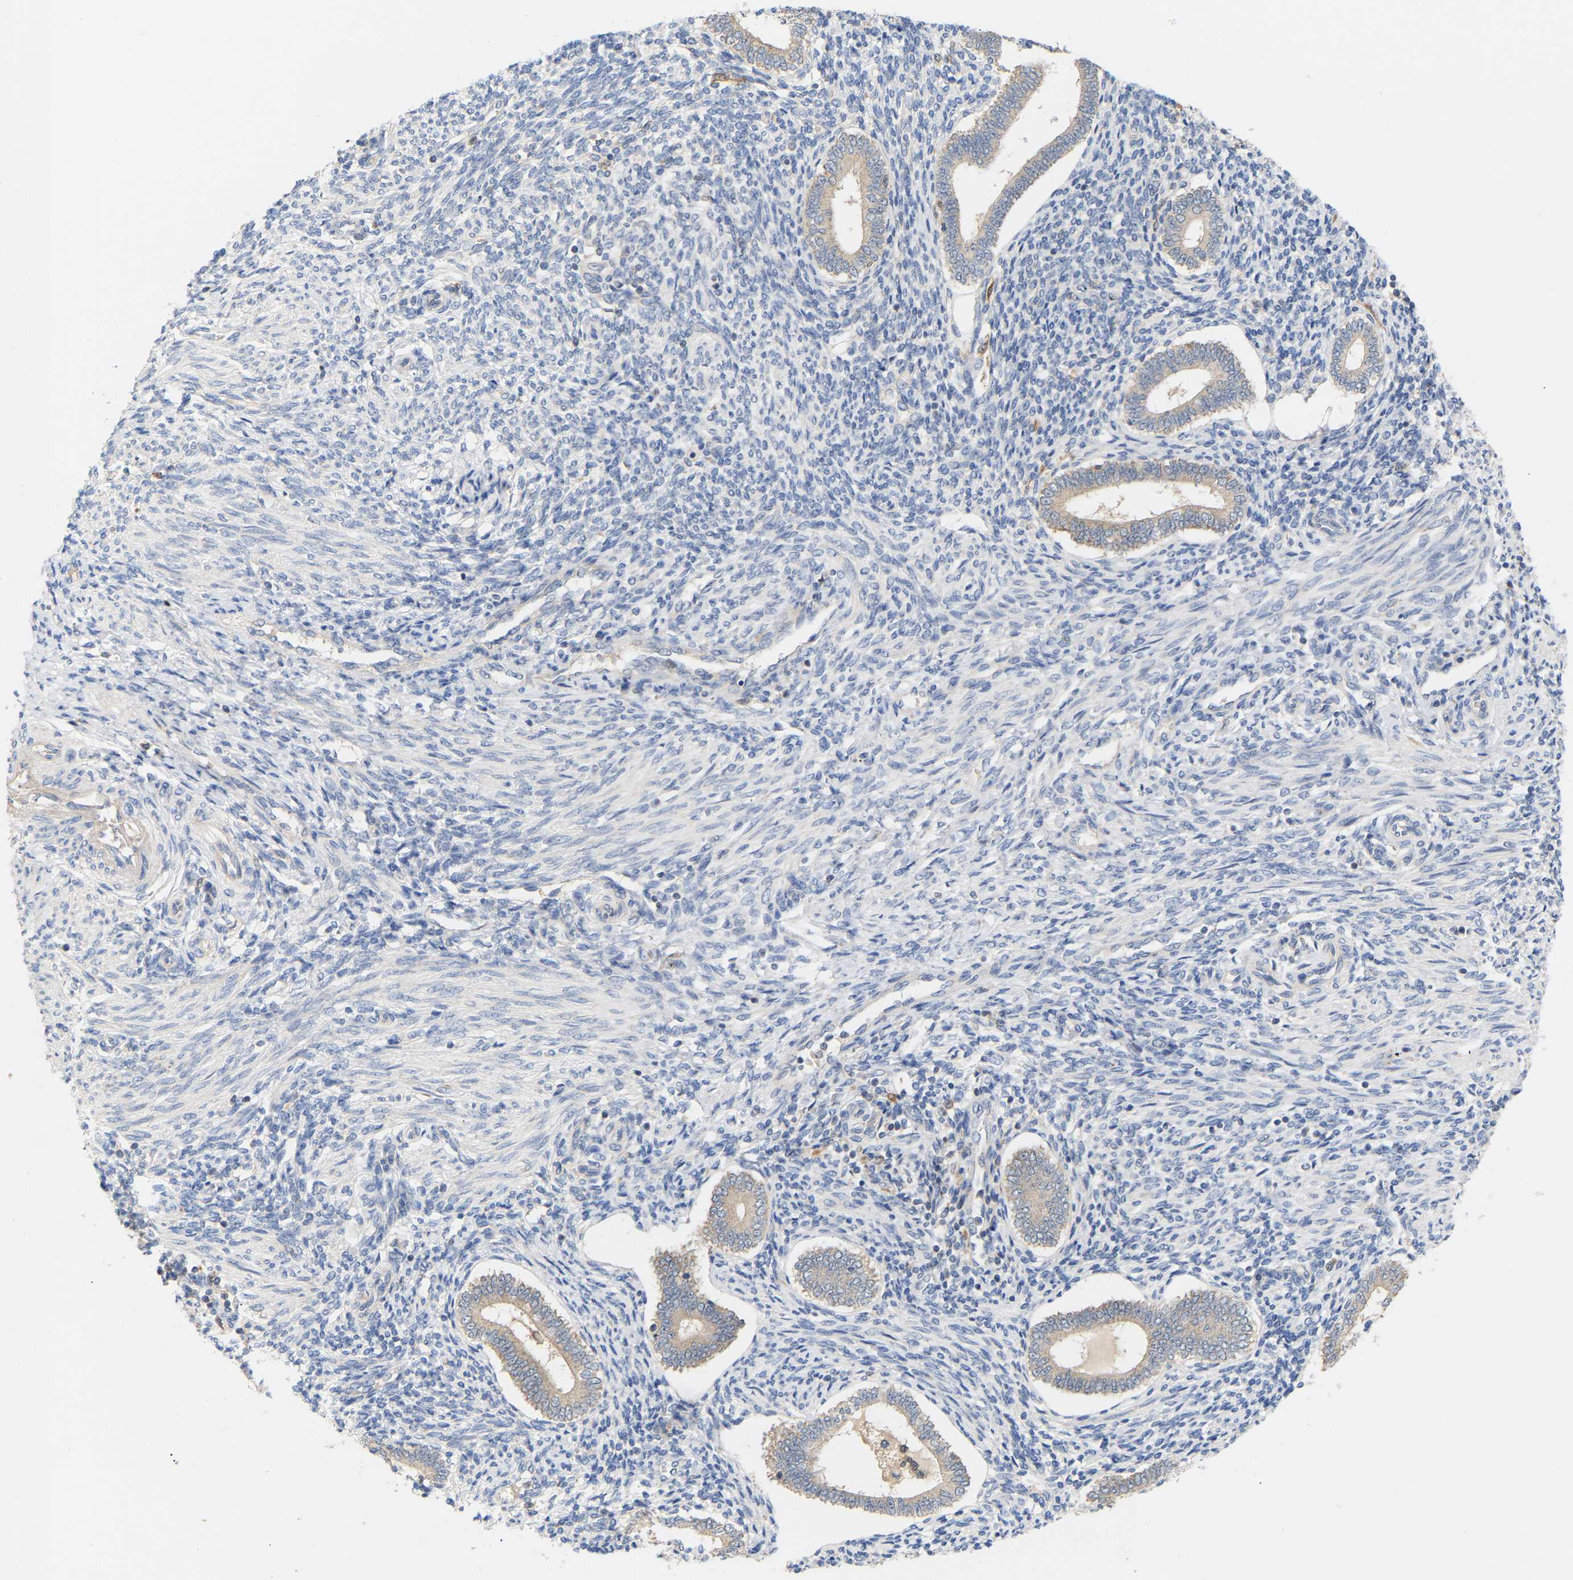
{"staining": {"intensity": "weak", "quantity": "<25%", "location": "cytoplasmic/membranous"}, "tissue": "endometrium", "cell_type": "Cells in endometrial stroma", "image_type": "normal", "snomed": [{"axis": "morphology", "description": "Normal tissue, NOS"}, {"axis": "topography", "description": "Endometrium"}], "caption": "Immunohistochemistry (IHC) photomicrograph of benign endometrium: human endometrium stained with DAB demonstrates no significant protein expression in cells in endometrial stroma. (Immunohistochemistry (IHC), brightfield microscopy, high magnification).", "gene": "TPMT", "patient": {"sex": "female", "age": 42}}